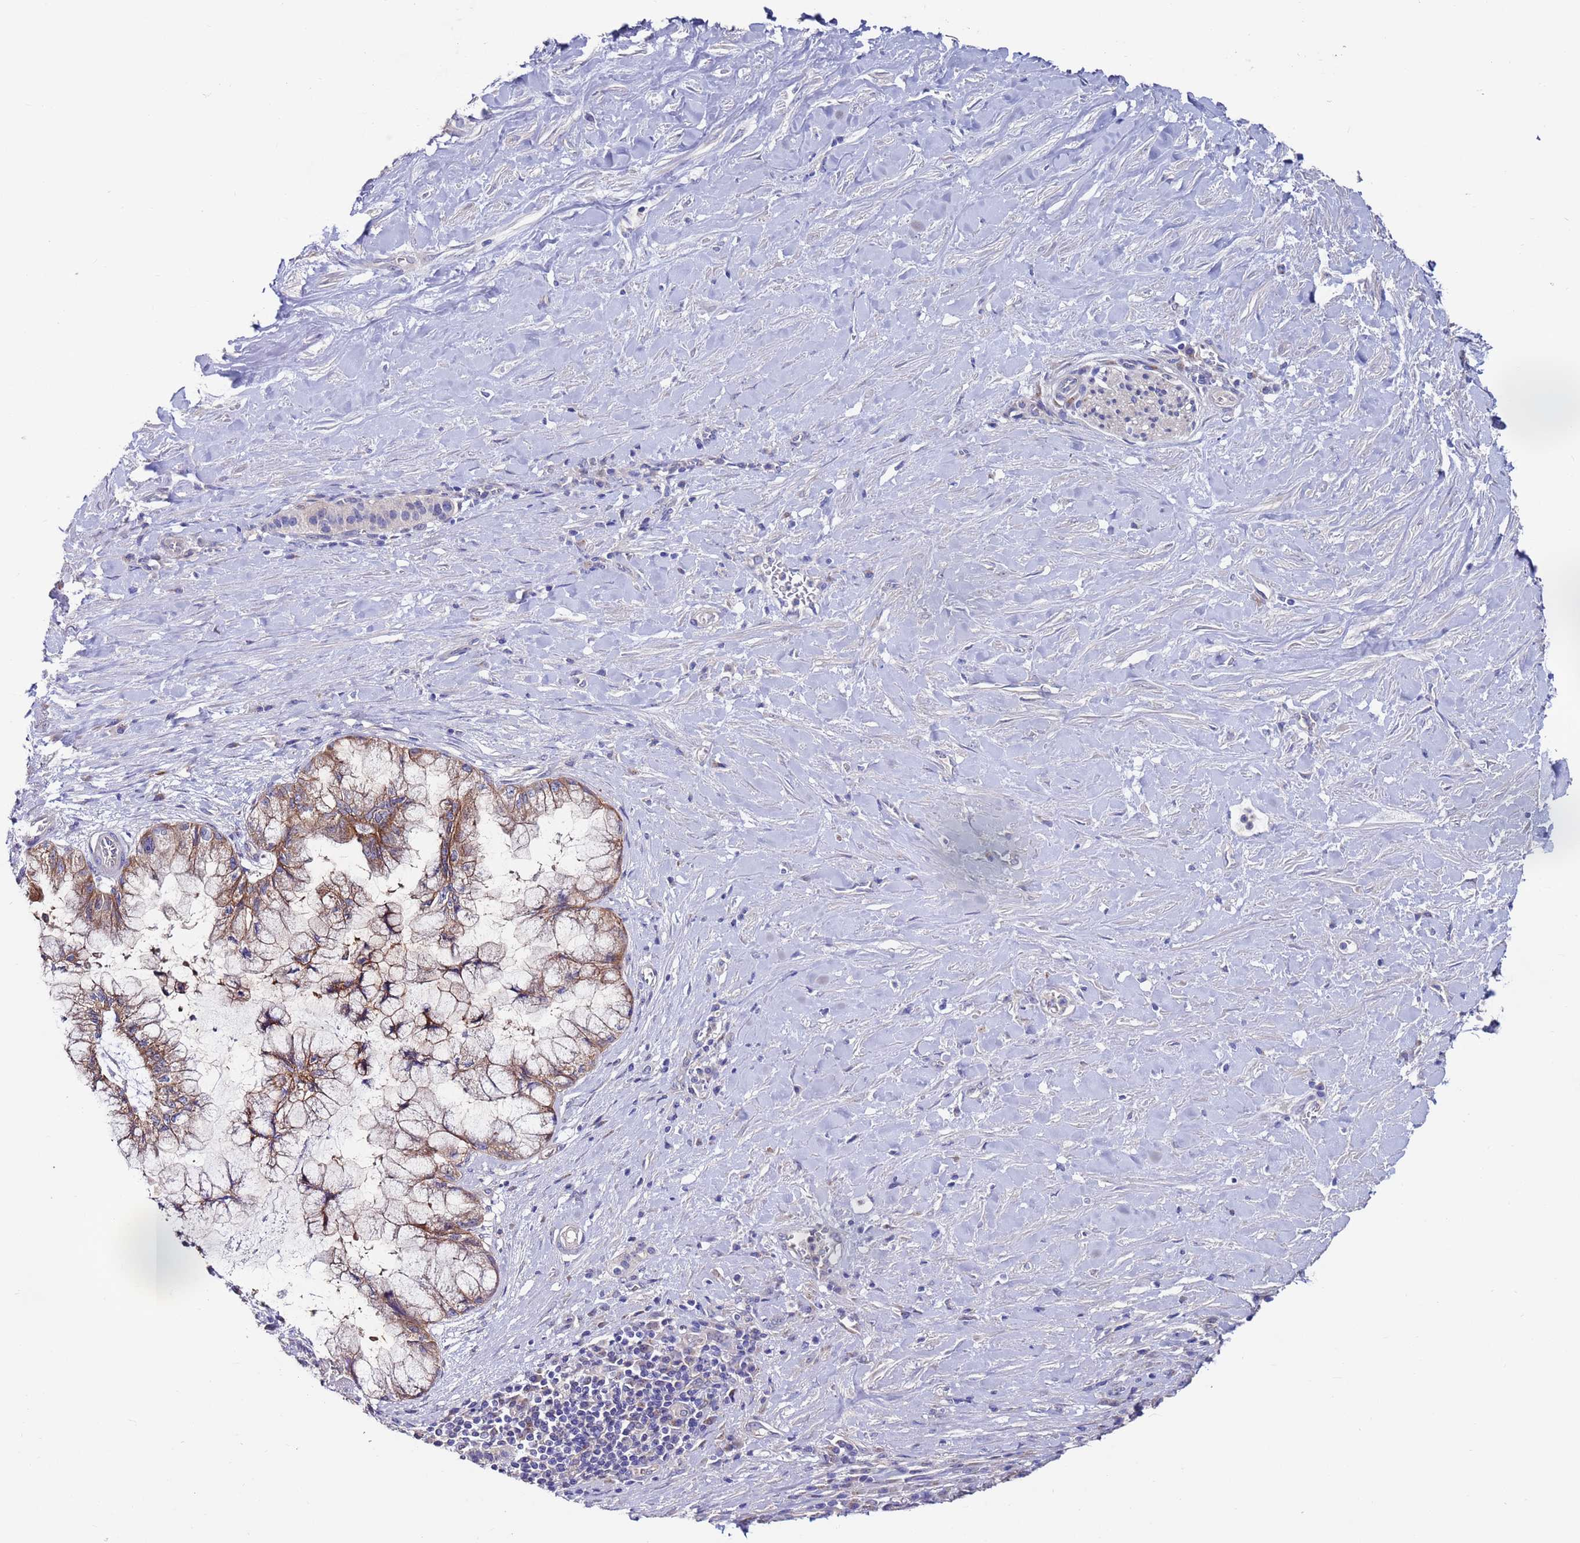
{"staining": {"intensity": "moderate", "quantity": "25%-75%", "location": "cytoplasmic/membranous"}, "tissue": "pancreatic cancer", "cell_type": "Tumor cells", "image_type": "cancer", "snomed": [{"axis": "morphology", "description": "Adenocarcinoma, NOS"}, {"axis": "topography", "description": "Pancreas"}], "caption": "A micrograph of human pancreatic cancer stained for a protein reveals moderate cytoplasmic/membranous brown staining in tumor cells.", "gene": "KRTCAP3", "patient": {"sex": "male", "age": 73}}